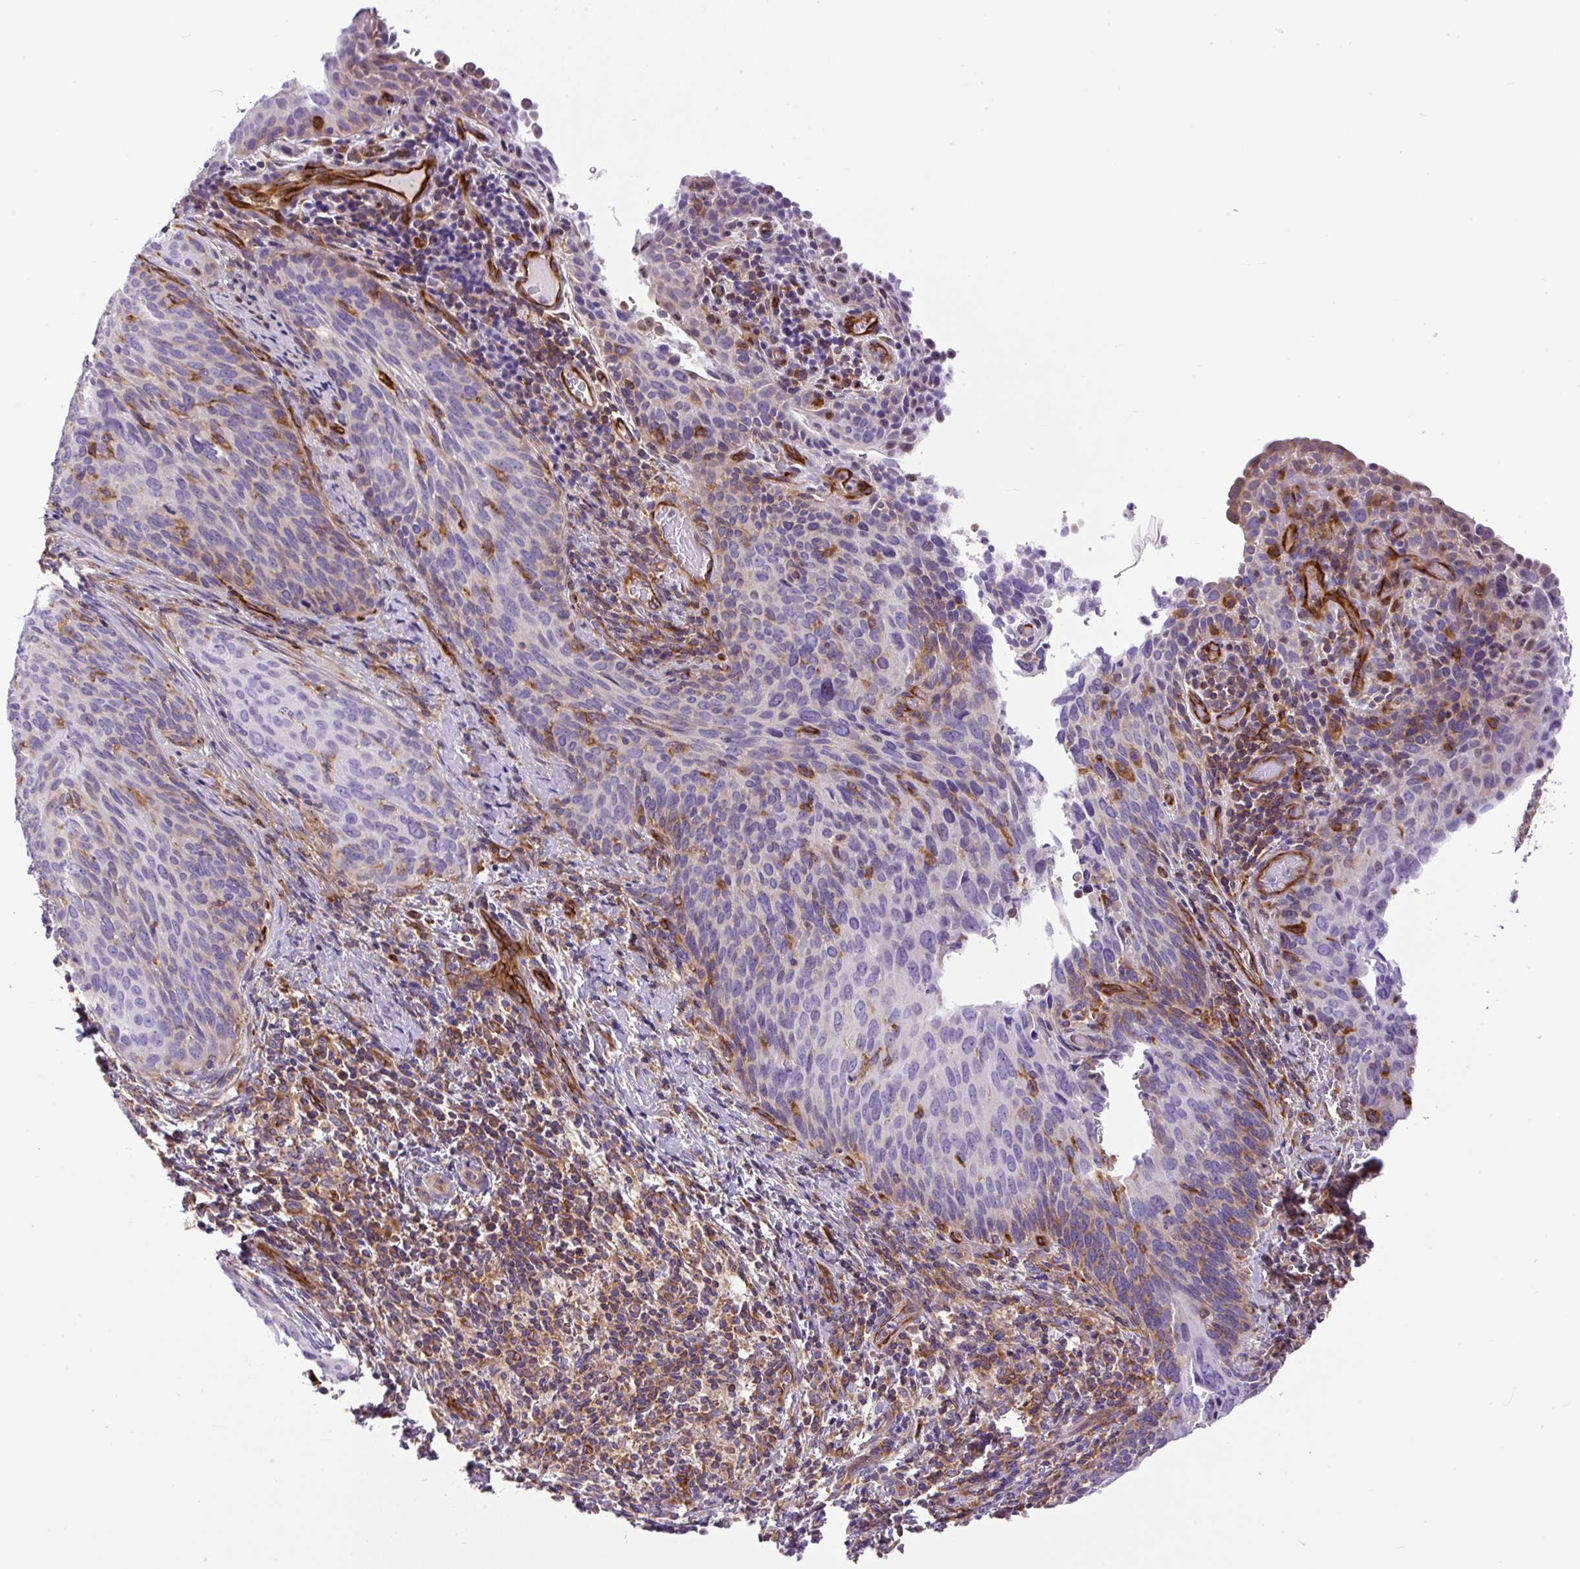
{"staining": {"intensity": "weak", "quantity": "<25%", "location": "cytoplasmic/membranous"}, "tissue": "cervical cancer", "cell_type": "Tumor cells", "image_type": "cancer", "snomed": [{"axis": "morphology", "description": "Squamous cell carcinoma, NOS"}, {"axis": "morphology", "description": "Adenocarcinoma, NOS"}, {"axis": "topography", "description": "Cervix"}], "caption": "A high-resolution image shows immunohistochemistry (IHC) staining of adenocarcinoma (cervical), which demonstrates no significant positivity in tumor cells.", "gene": "MAP1S", "patient": {"sex": "female", "age": 52}}